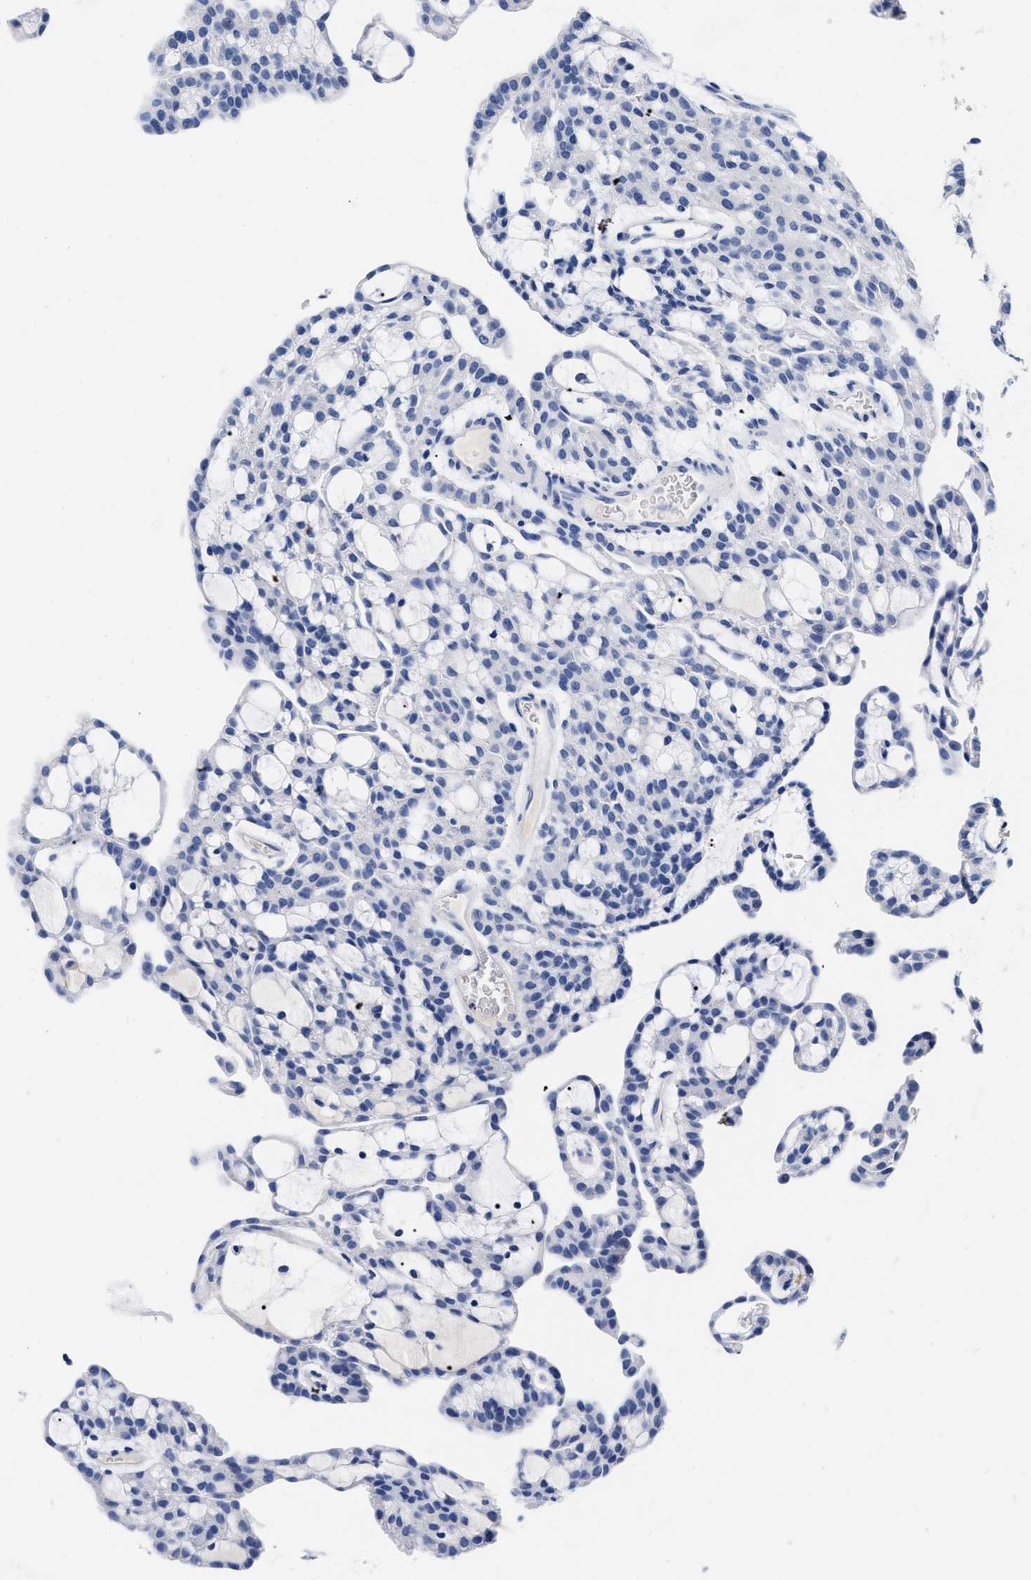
{"staining": {"intensity": "negative", "quantity": "none", "location": "none"}, "tissue": "renal cancer", "cell_type": "Tumor cells", "image_type": "cancer", "snomed": [{"axis": "morphology", "description": "Adenocarcinoma, NOS"}, {"axis": "topography", "description": "Kidney"}], "caption": "Renal cancer (adenocarcinoma) stained for a protein using IHC exhibits no staining tumor cells.", "gene": "CER1", "patient": {"sex": "male", "age": 63}}